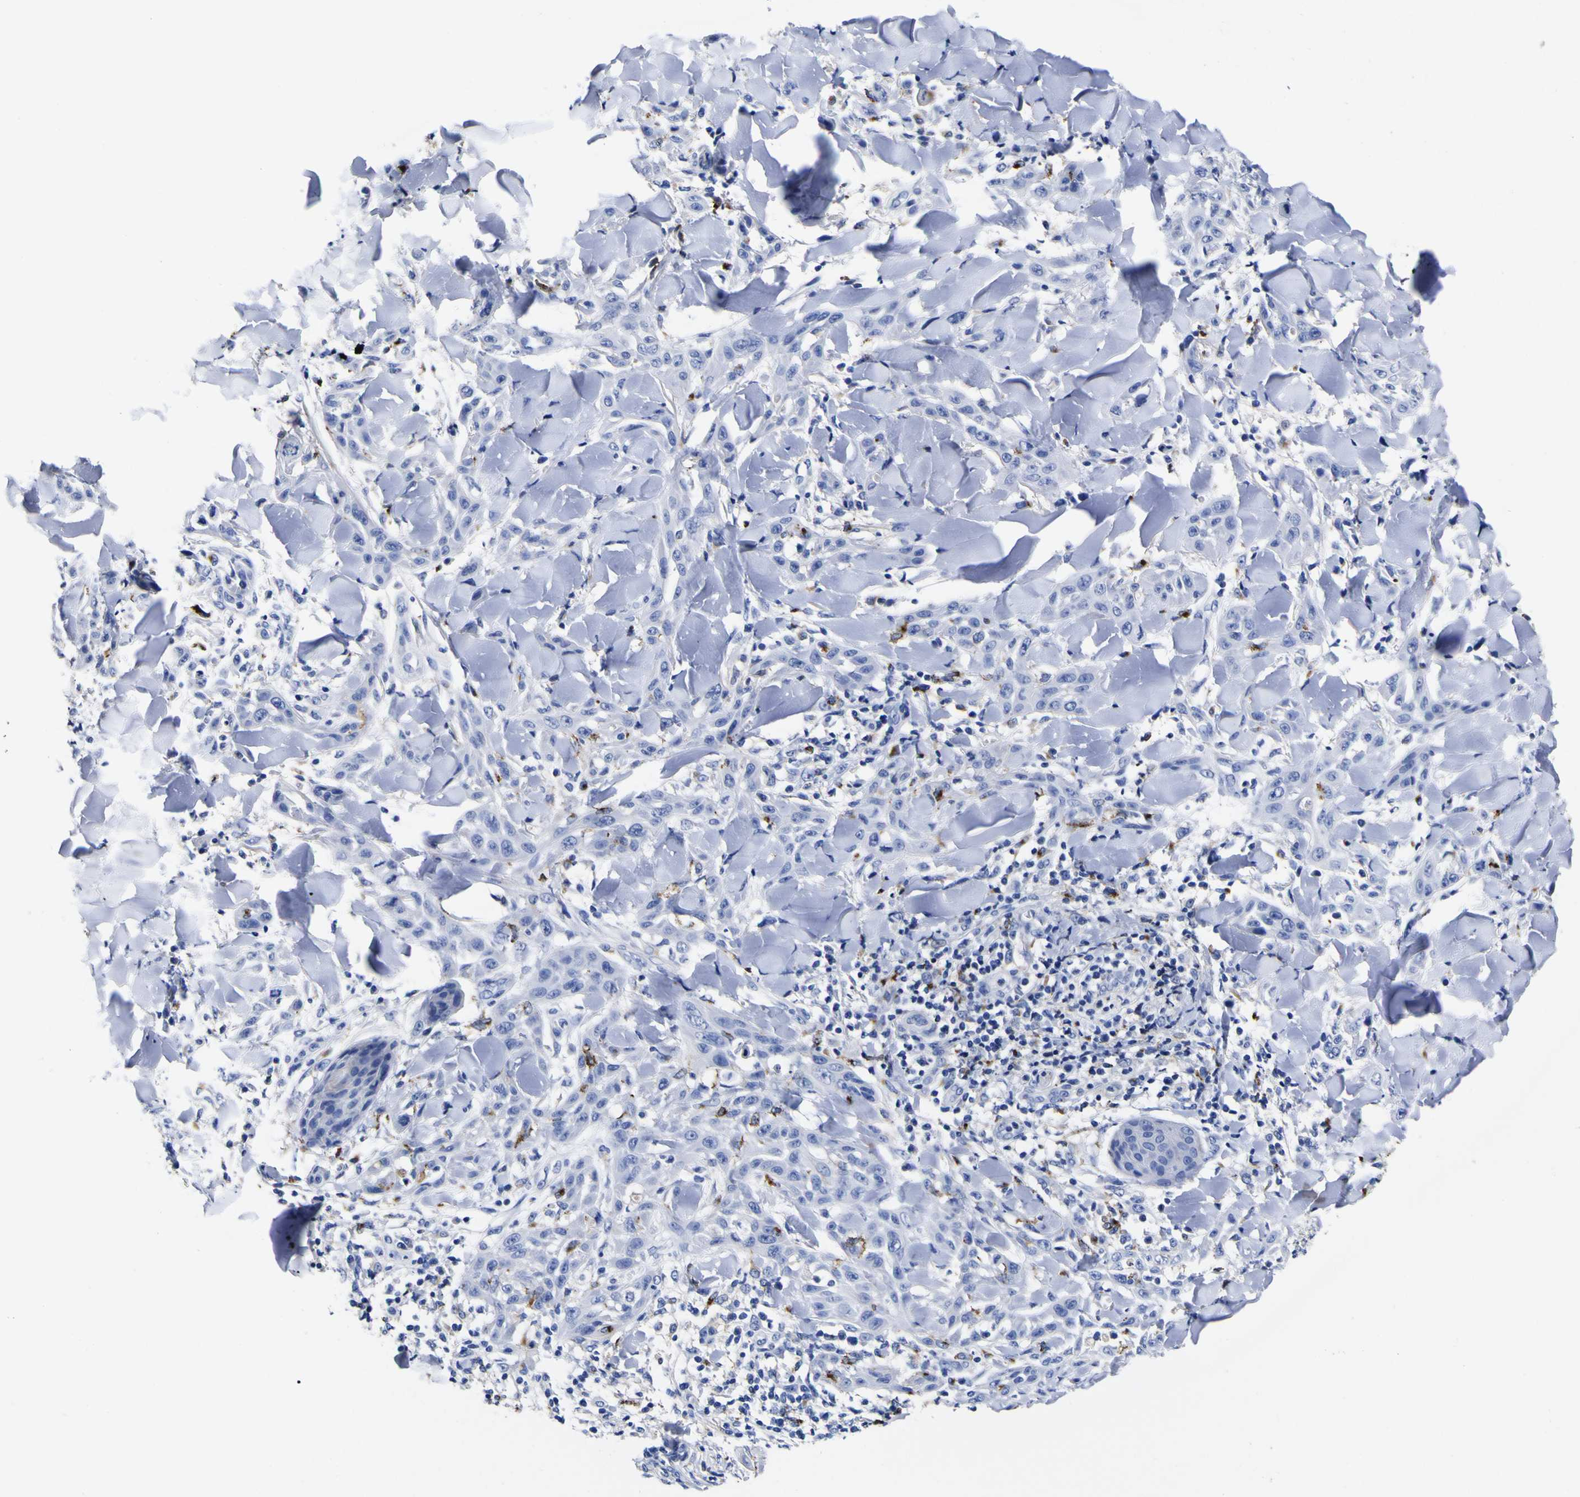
{"staining": {"intensity": "strong", "quantity": "<25%", "location": "cytoplasmic/membranous"}, "tissue": "skin cancer", "cell_type": "Tumor cells", "image_type": "cancer", "snomed": [{"axis": "morphology", "description": "Squamous cell carcinoma, NOS"}, {"axis": "topography", "description": "Skin"}], "caption": "Brown immunohistochemical staining in human skin cancer shows strong cytoplasmic/membranous expression in about <25% of tumor cells. (brown staining indicates protein expression, while blue staining denotes nuclei).", "gene": "HLA-DQA1", "patient": {"sex": "male", "age": 24}}